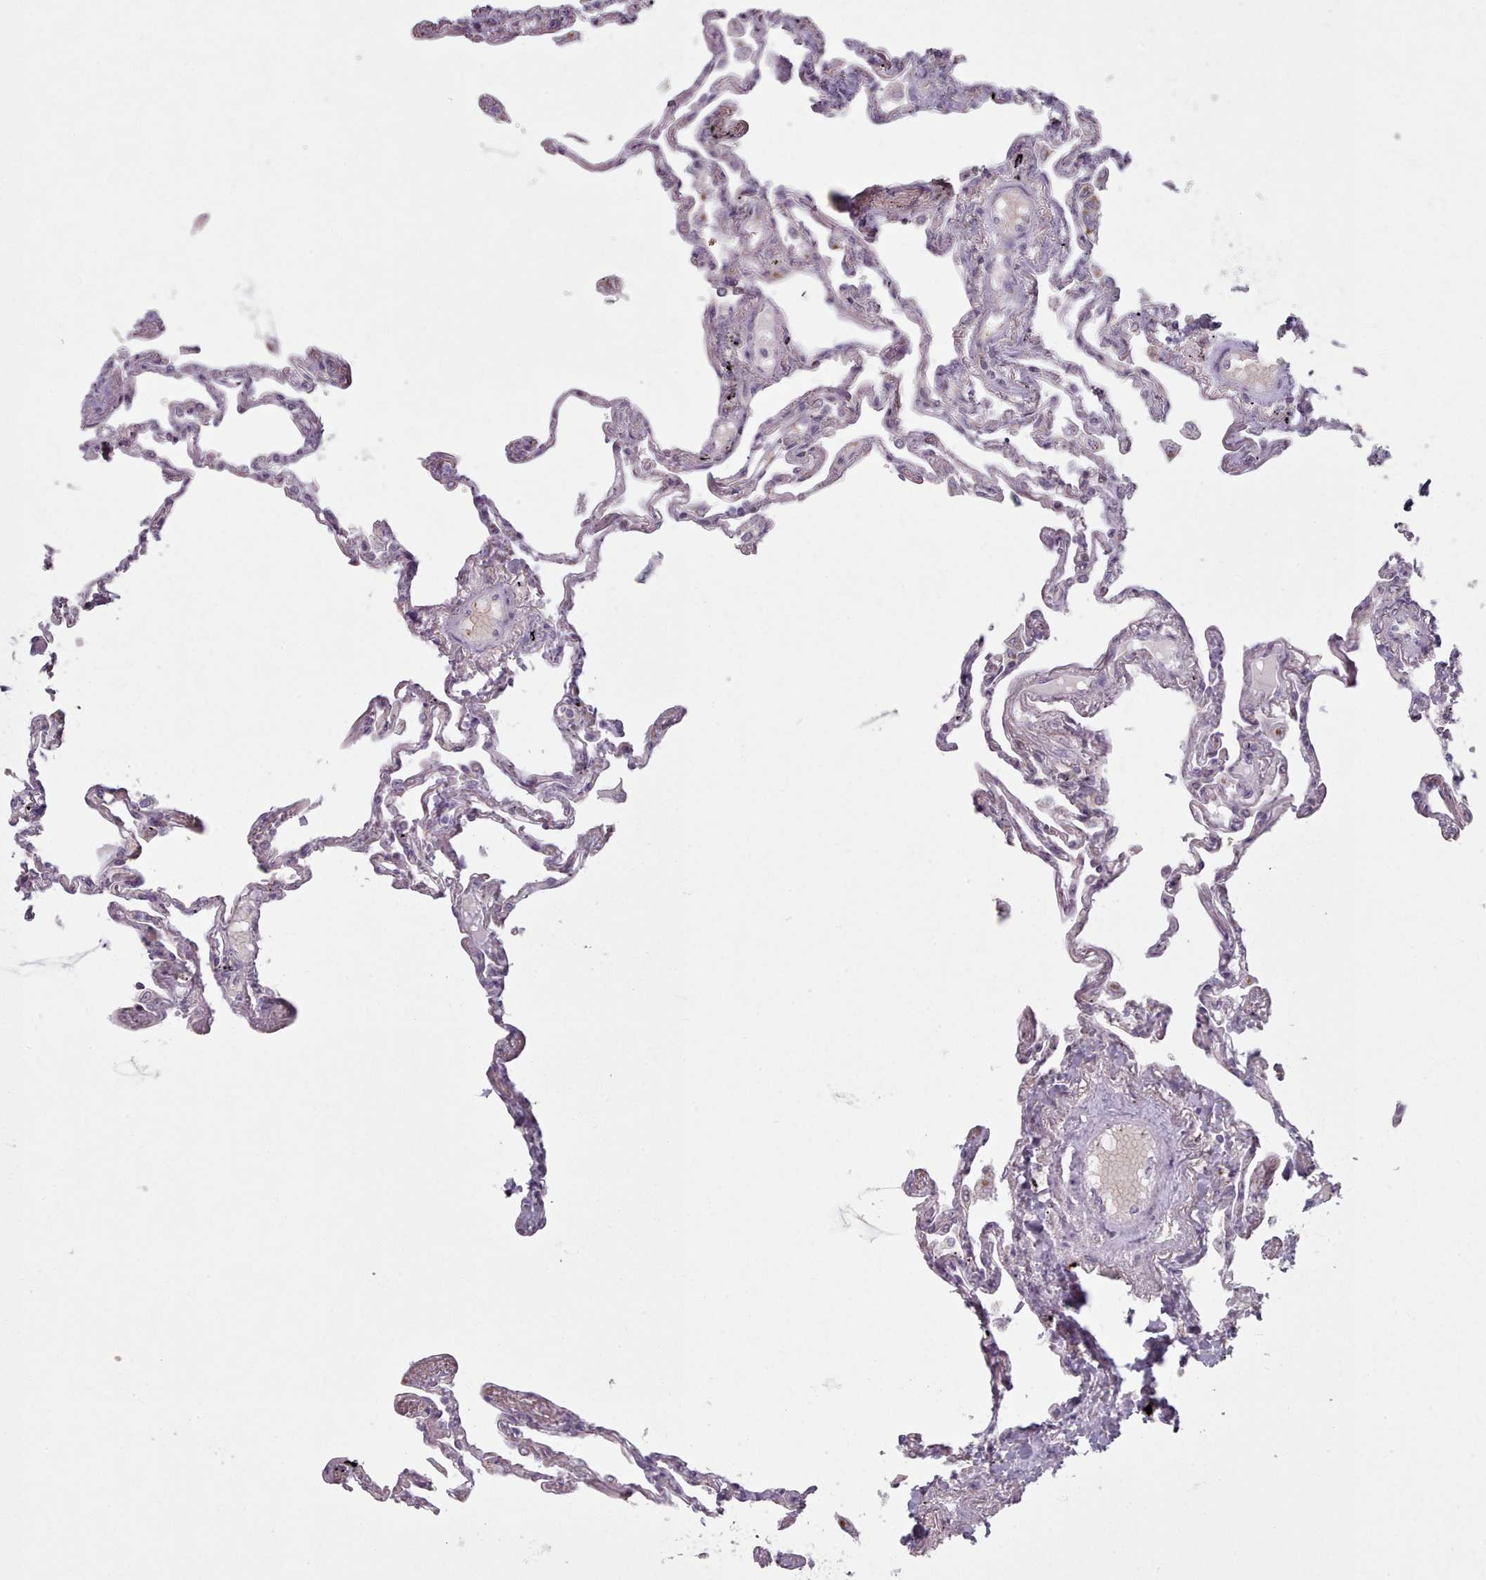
{"staining": {"intensity": "negative", "quantity": "none", "location": "none"}, "tissue": "lung", "cell_type": "Alveolar cells", "image_type": "normal", "snomed": [{"axis": "morphology", "description": "Normal tissue, NOS"}, {"axis": "topography", "description": "Lung"}], "caption": "Immunohistochemistry (IHC) micrograph of unremarkable human lung stained for a protein (brown), which displays no expression in alveolar cells.", "gene": "MAN1B1", "patient": {"sex": "female", "age": 67}}